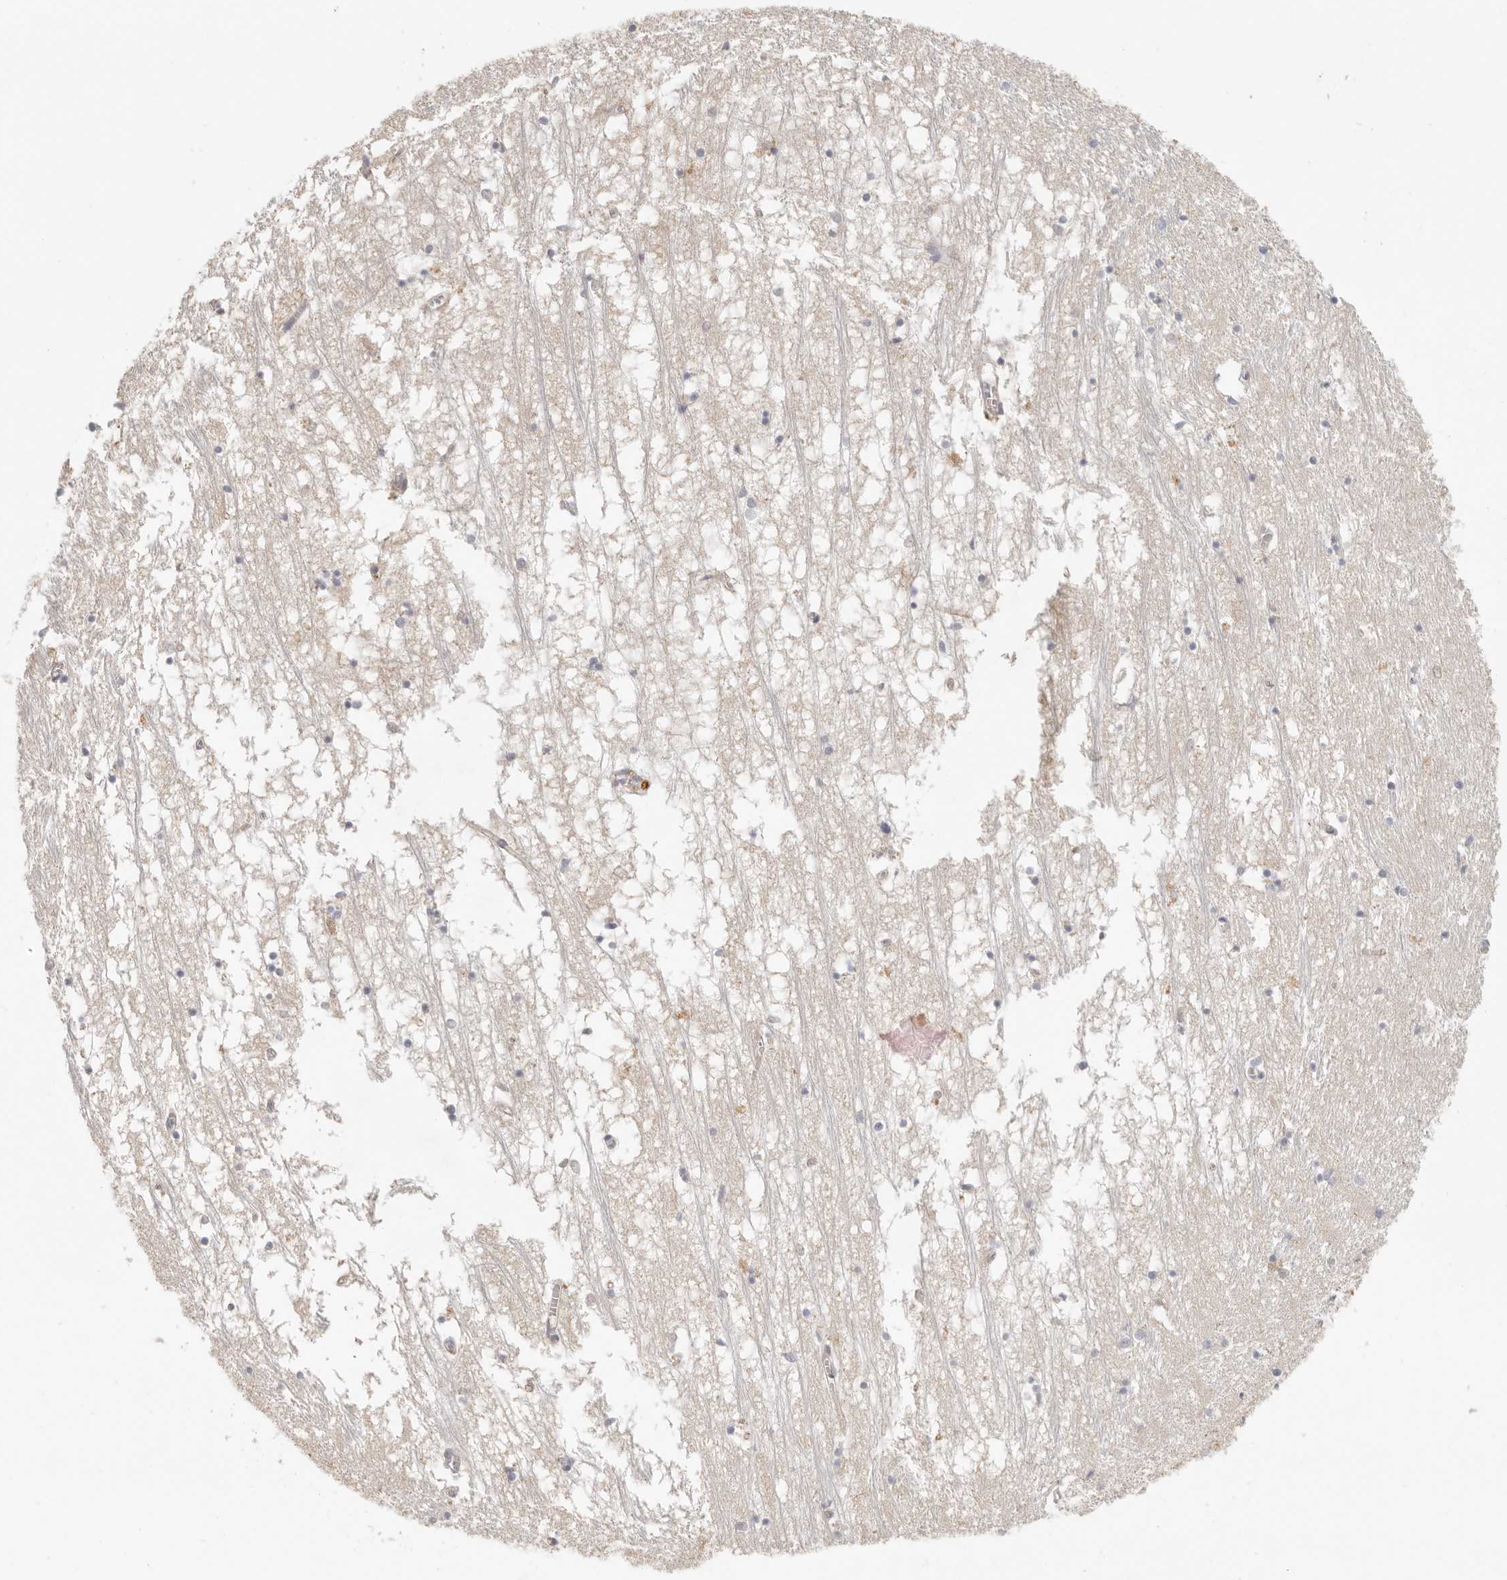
{"staining": {"intensity": "negative", "quantity": "none", "location": "none"}, "tissue": "hippocampus", "cell_type": "Glial cells", "image_type": "normal", "snomed": [{"axis": "morphology", "description": "Normal tissue, NOS"}, {"axis": "topography", "description": "Hippocampus"}], "caption": "Image shows no protein expression in glial cells of unremarkable hippocampus.", "gene": "ANXA9", "patient": {"sex": "male", "age": 70}}